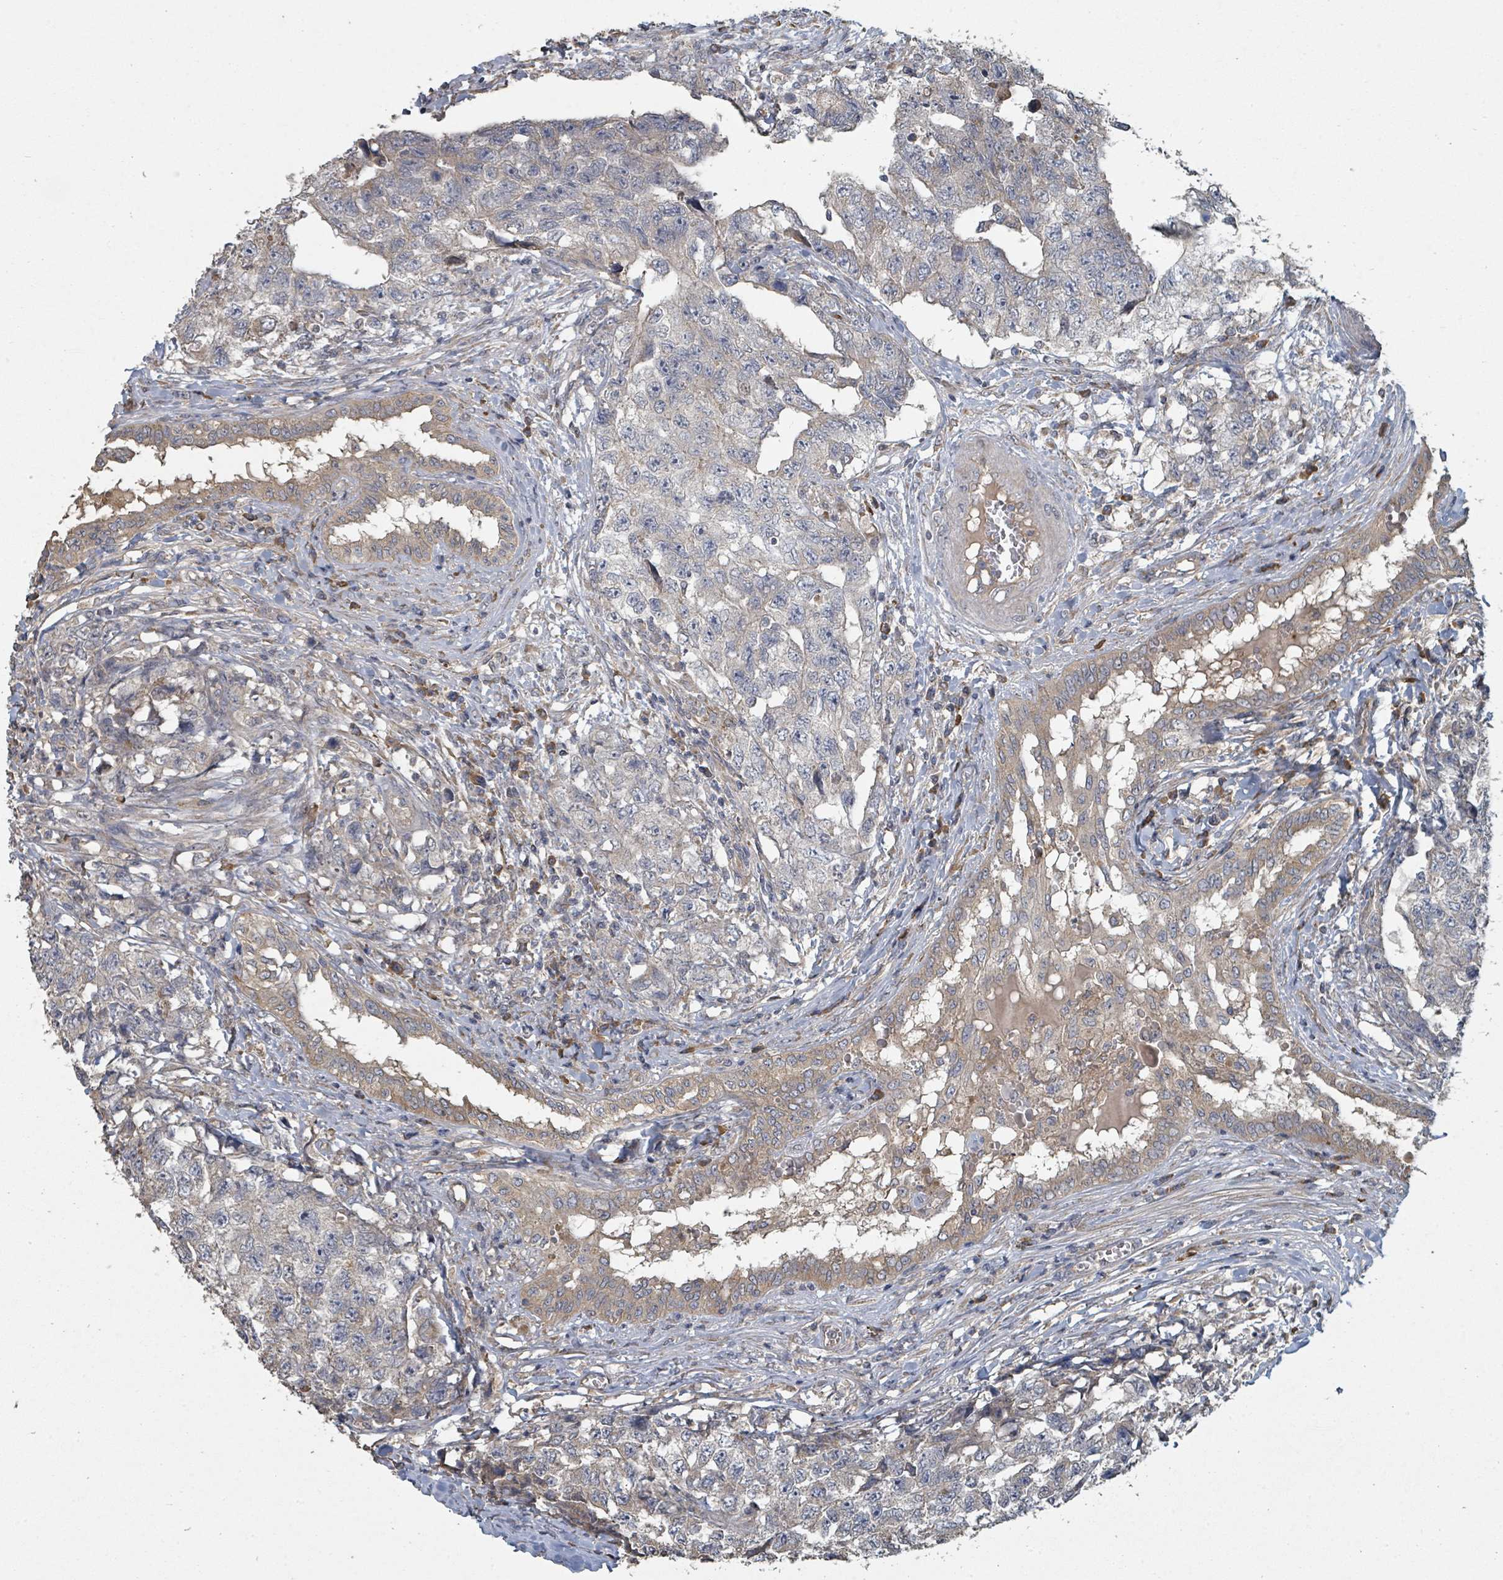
{"staining": {"intensity": "weak", "quantity": "<25%", "location": "cytoplasmic/membranous"}, "tissue": "testis cancer", "cell_type": "Tumor cells", "image_type": "cancer", "snomed": [{"axis": "morphology", "description": "Carcinoma, Embryonal, NOS"}, {"axis": "topography", "description": "Testis"}], "caption": "This is an IHC photomicrograph of testis embryonal carcinoma. There is no positivity in tumor cells.", "gene": "WDFY1", "patient": {"sex": "male", "age": 31}}